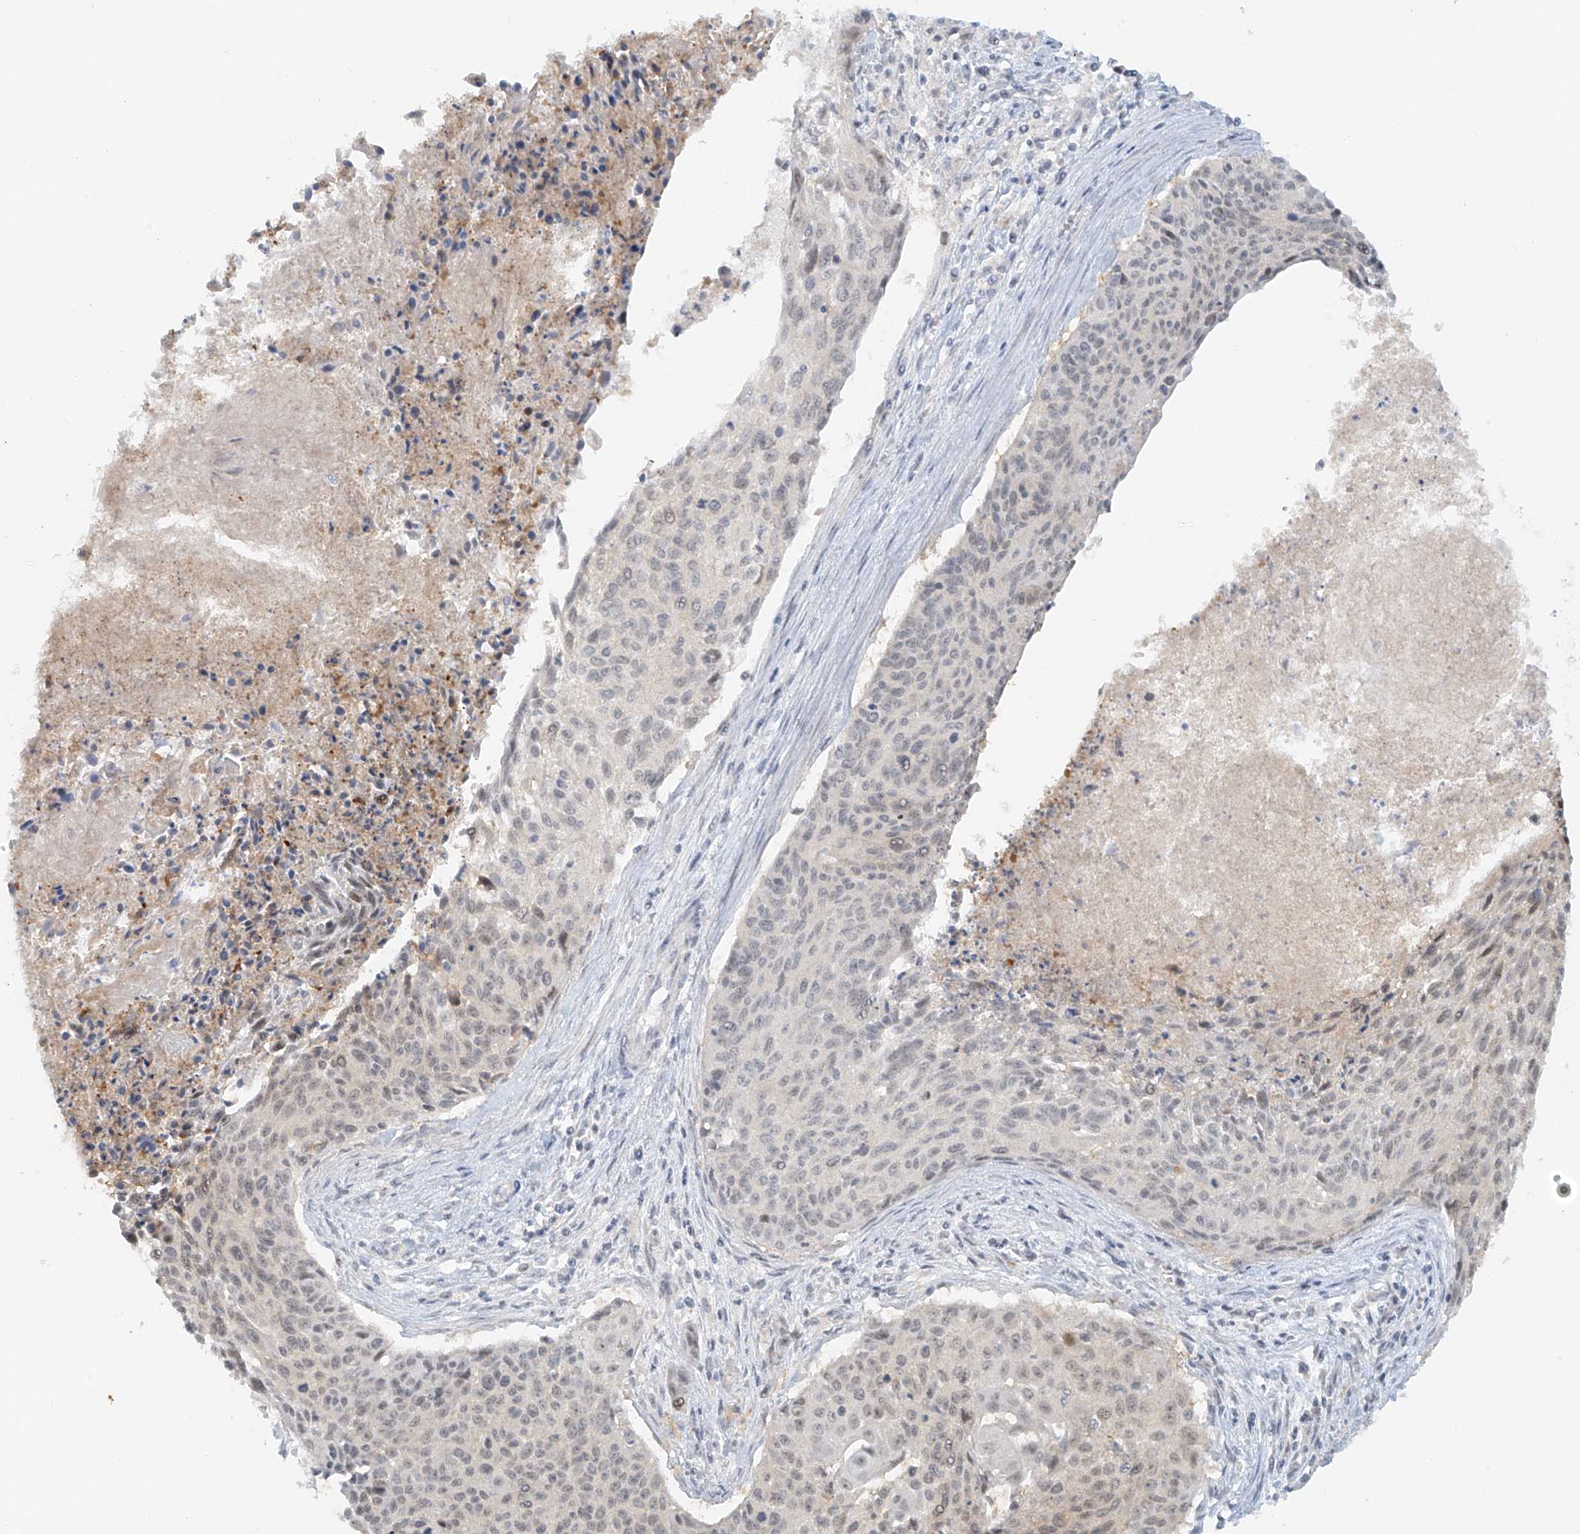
{"staining": {"intensity": "weak", "quantity": "25%-75%", "location": "nuclear"}, "tissue": "cervical cancer", "cell_type": "Tumor cells", "image_type": "cancer", "snomed": [{"axis": "morphology", "description": "Squamous cell carcinoma, NOS"}, {"axis": "topography", "description": "Cervix"}], "caption": "About 25%-75% of tumor cells in human cervical cancer (squamous cell carcinoma) show weak nuclear protein positivity as visualized by brown immunohistochemical staining.", "gene": "MIPEP", "patient": {"sex": "female", "age": 55}}